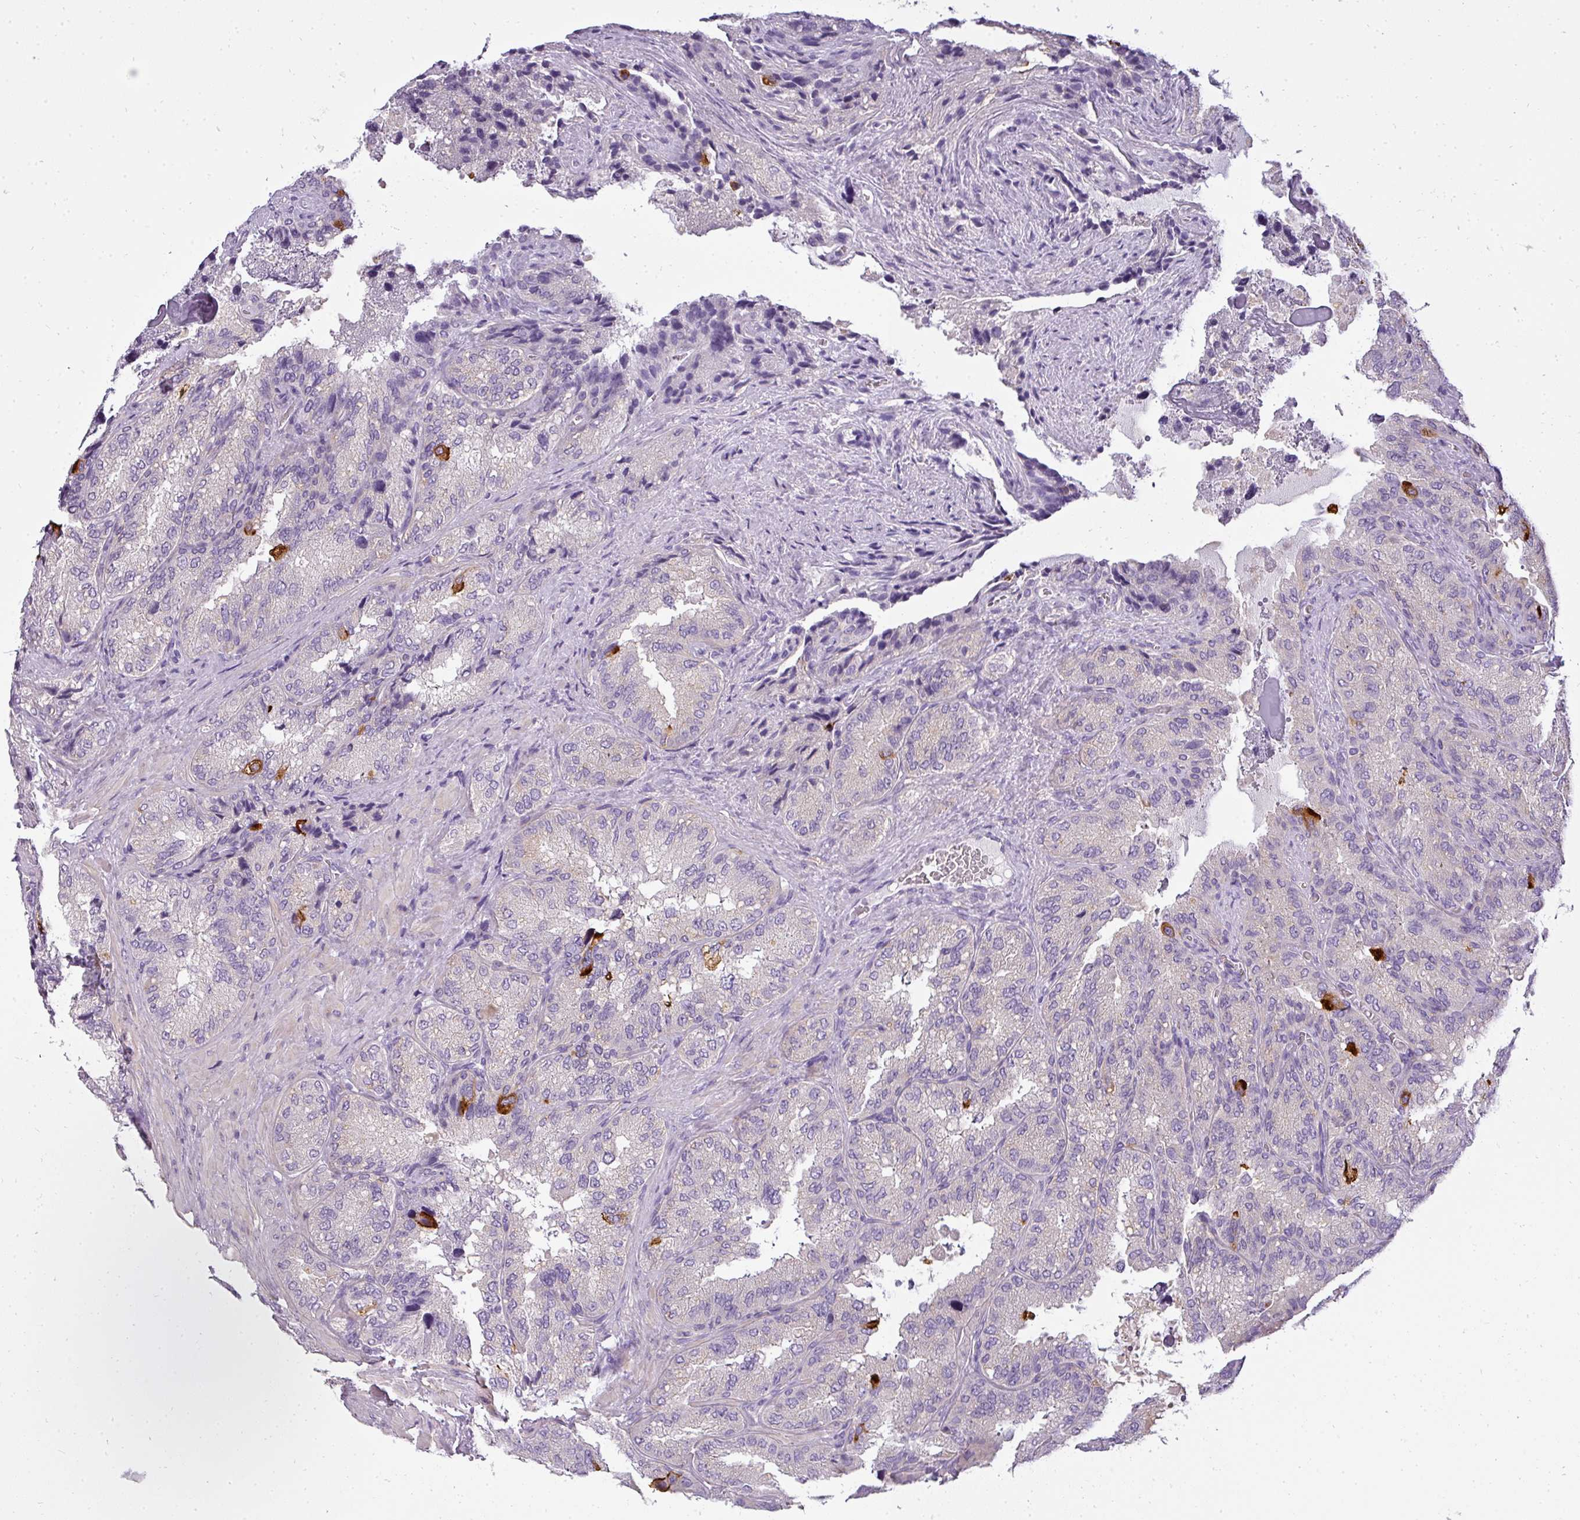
{"staining": {"intensity": "negative", "quantity": "none", "location": "none"}, "tissue": "seminal vesicle", "cell_type": "Glandular cells", "image_type": "normal", "snomed": [{"axis": "morphology", "description": "Normal tissue, NOS"}, {"axis": "topography", "description": "Seminal veicle"}], "caption": "Immunohistochemistry photomicrograph of unremarkable seminal vesicle: human seminal vesicle stained with DAB (3,3'-diaminobenzidine) displays no significant protein staining in glandular cells. (Stains: DAB IHC with hematoxylin counter stain, Microscopy: brightfield microscopy at high magnification).", "gene": "ATP6V1D", "patient": {"sex": "male", "age": 58}}